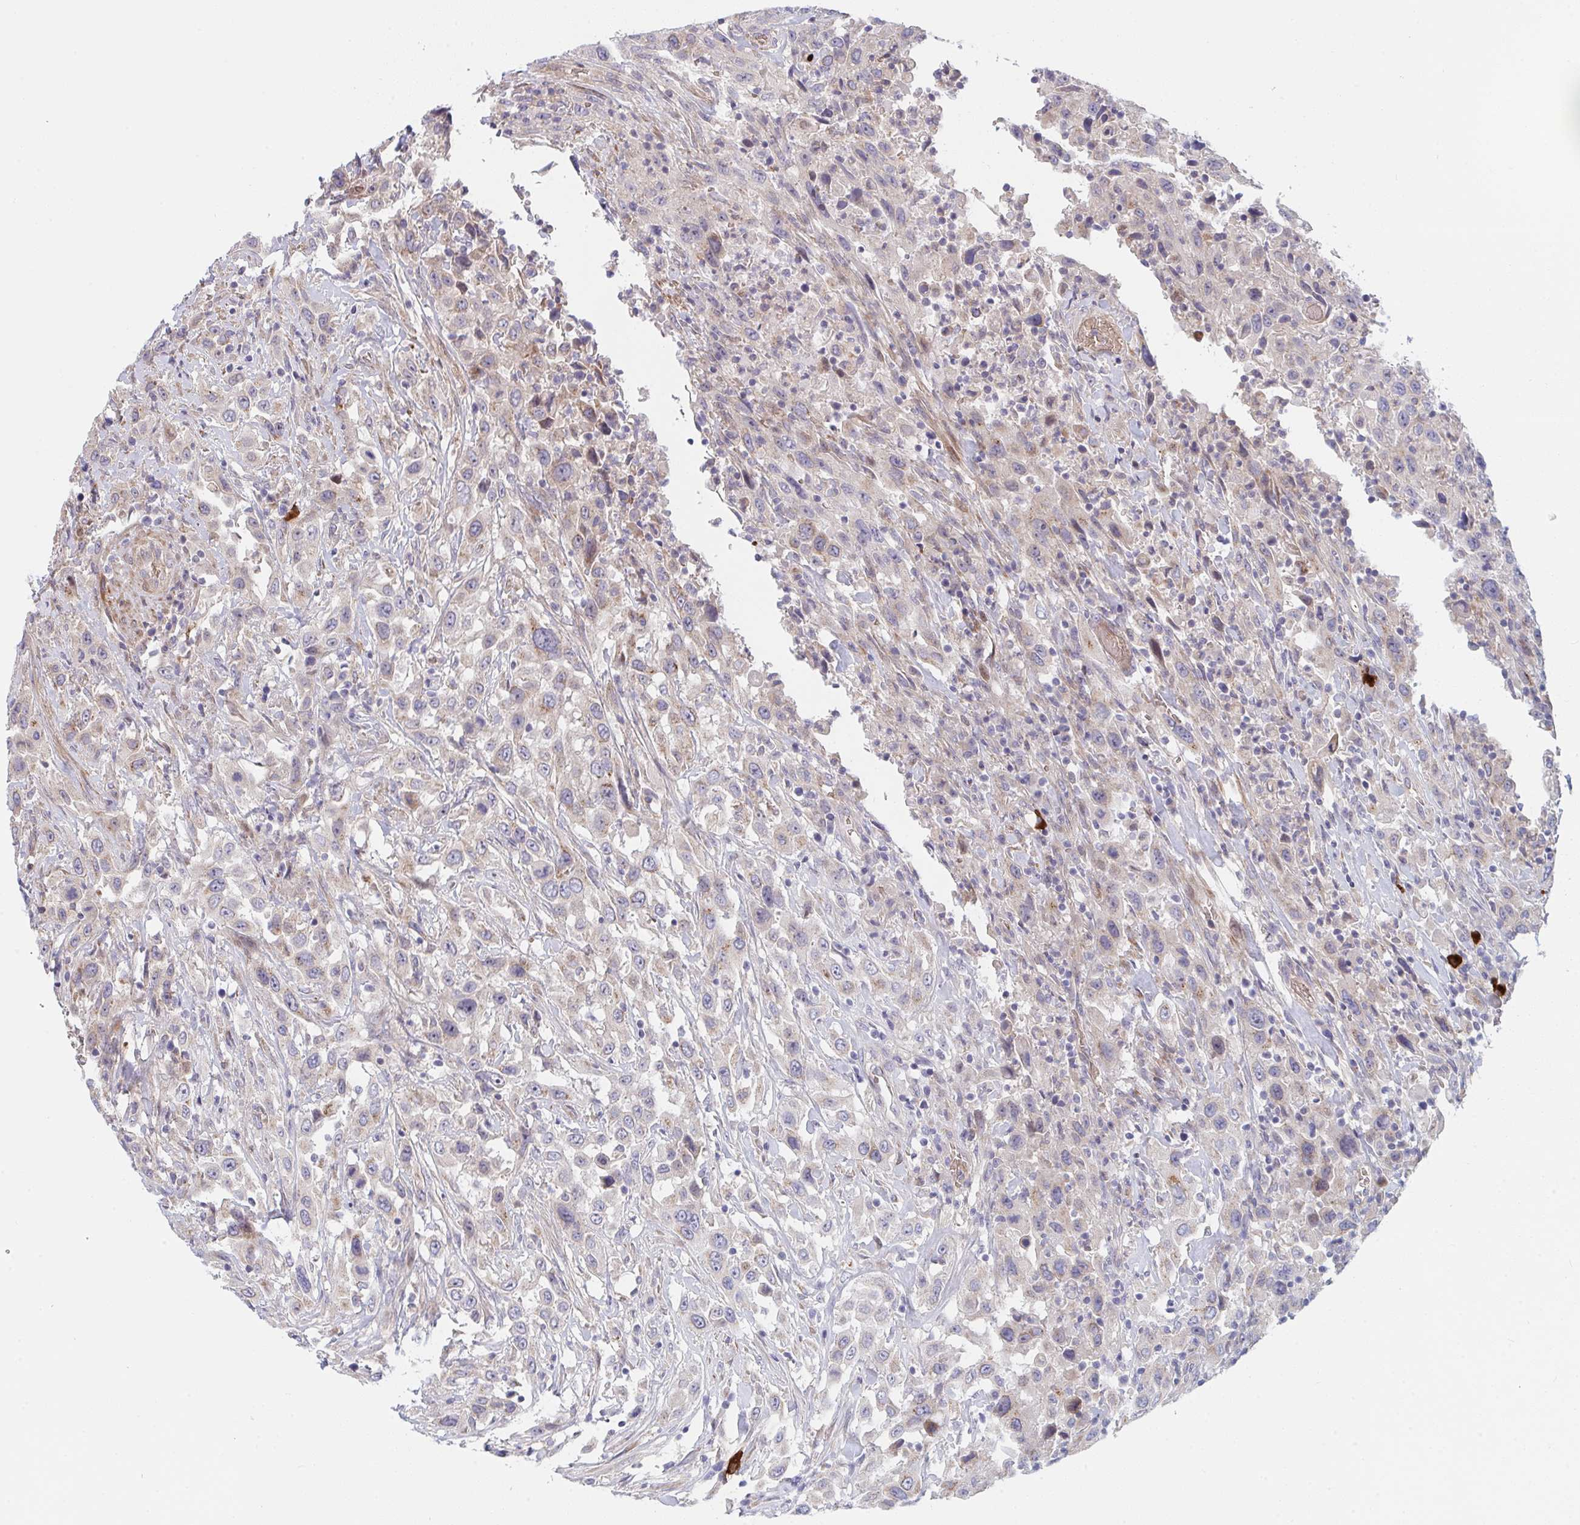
{"staining": {"intensity": "negative", "quantity": "none", "location": "none"}, "tissue": "urothelial cancer", "cell_type": "Tumor cells", "image_type": "cancer", "snomed": [{"axis": "morphology", "description": "Urothelial carcinoma, High grade"}, {"axis": "topography", "description": "Urinary bladder"}], "caption": "This micrograph is of urothelial cancer stained with immunohistochemistry to label a protein in brown with the nuclei are counter-stained blue. There is no expression in tumor cells. Brightfield microscopy of immunohistochemistry (IHC) stained with DAB (brown) and hematoxylin (blue), captured at high magnification.", "gene": "TNFSF4", "patient": {"sex": "male", "age": 61}}